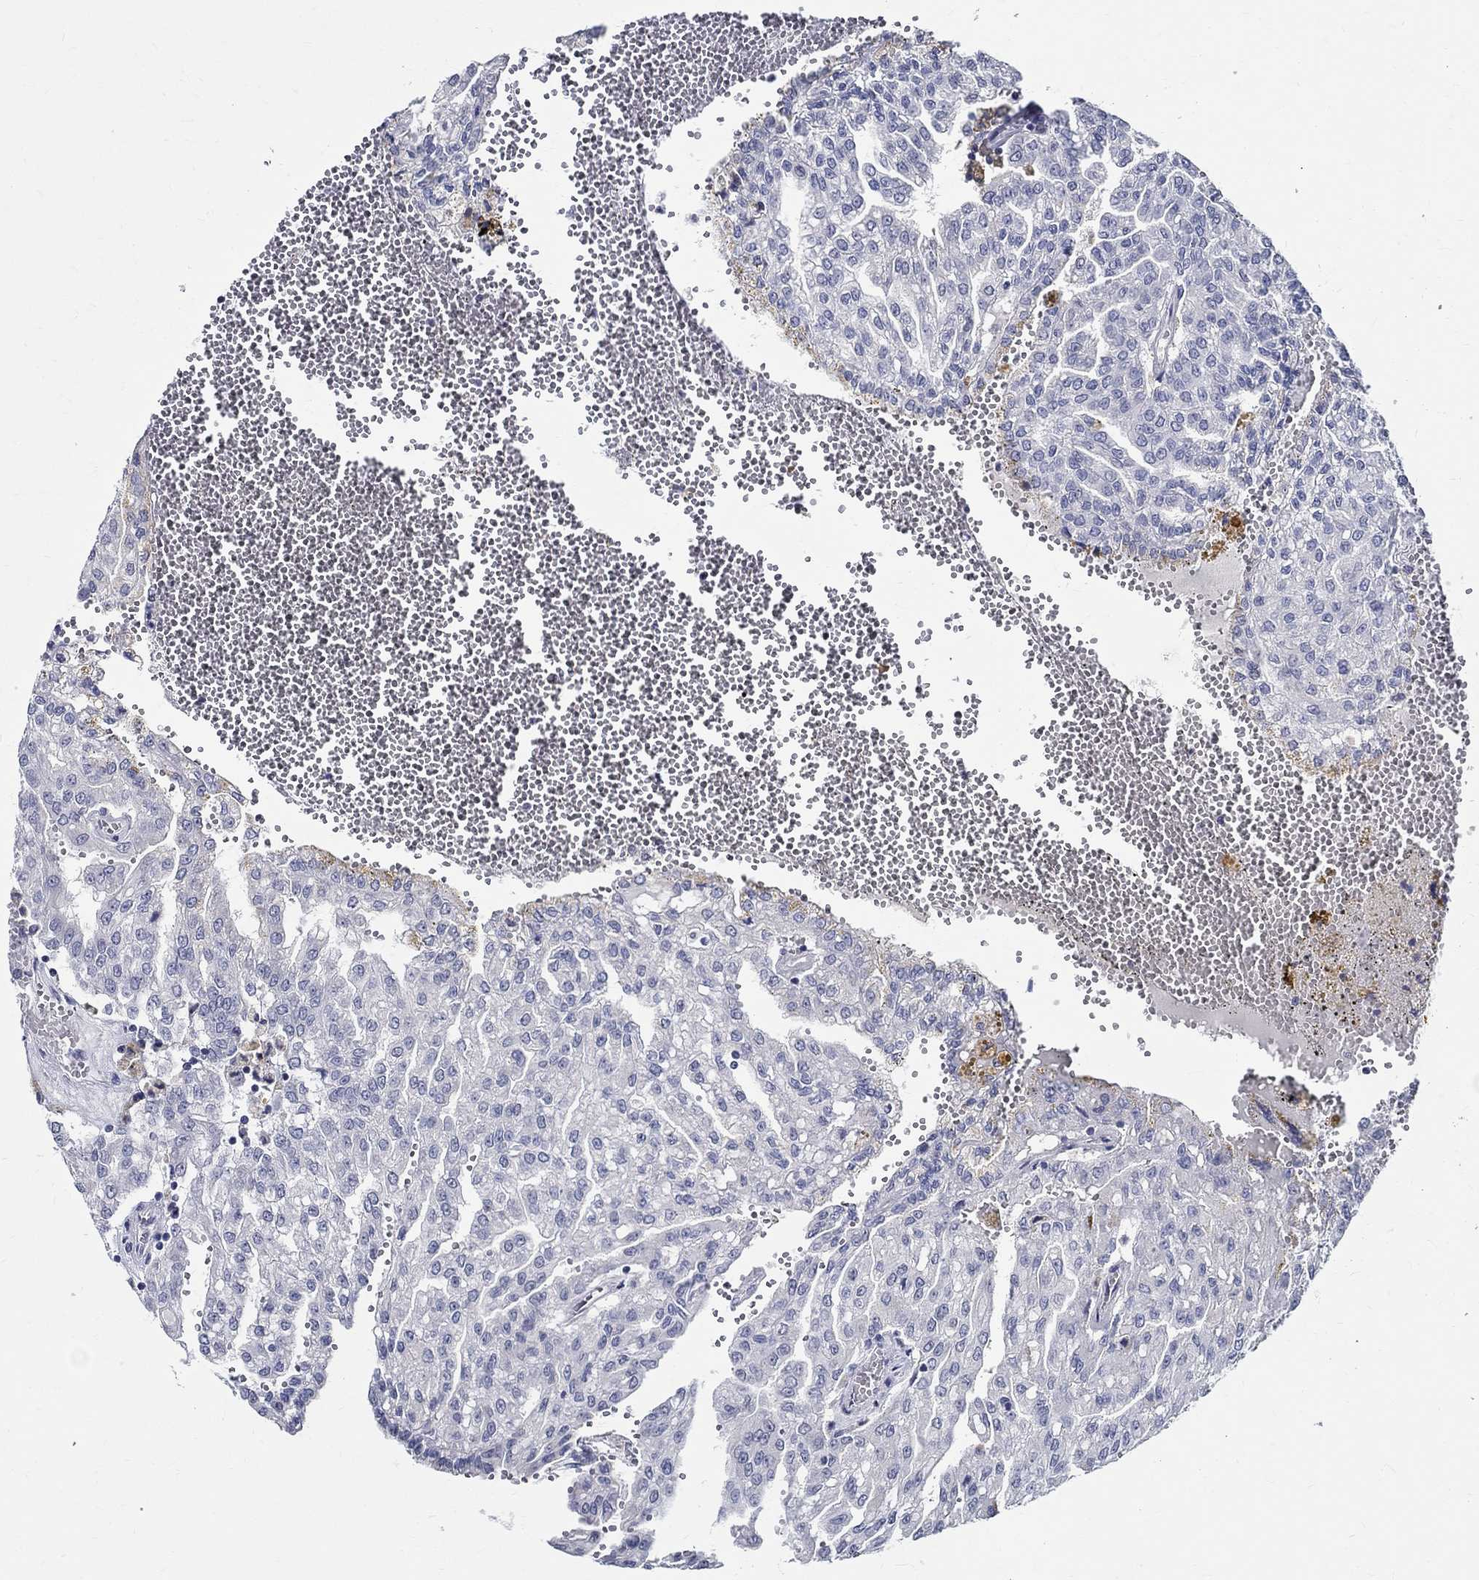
{"staining": {"intensity": "negative", "quantity": "none", "location": "none"}, "tissue": "renal cancer", "cell_type": "Tumor cells", "image_type": "cancer", "snomed": [{"axis": "morphology", "description": "Adenocarcinoma, NOS"}, {"axis": "topography", "description": "Kidney"}], "caption": "Tumor cells show no significant protein positivity in renal cancer.", "gene": "CETN1", "patient": {"sex": "male", "age": 63}}